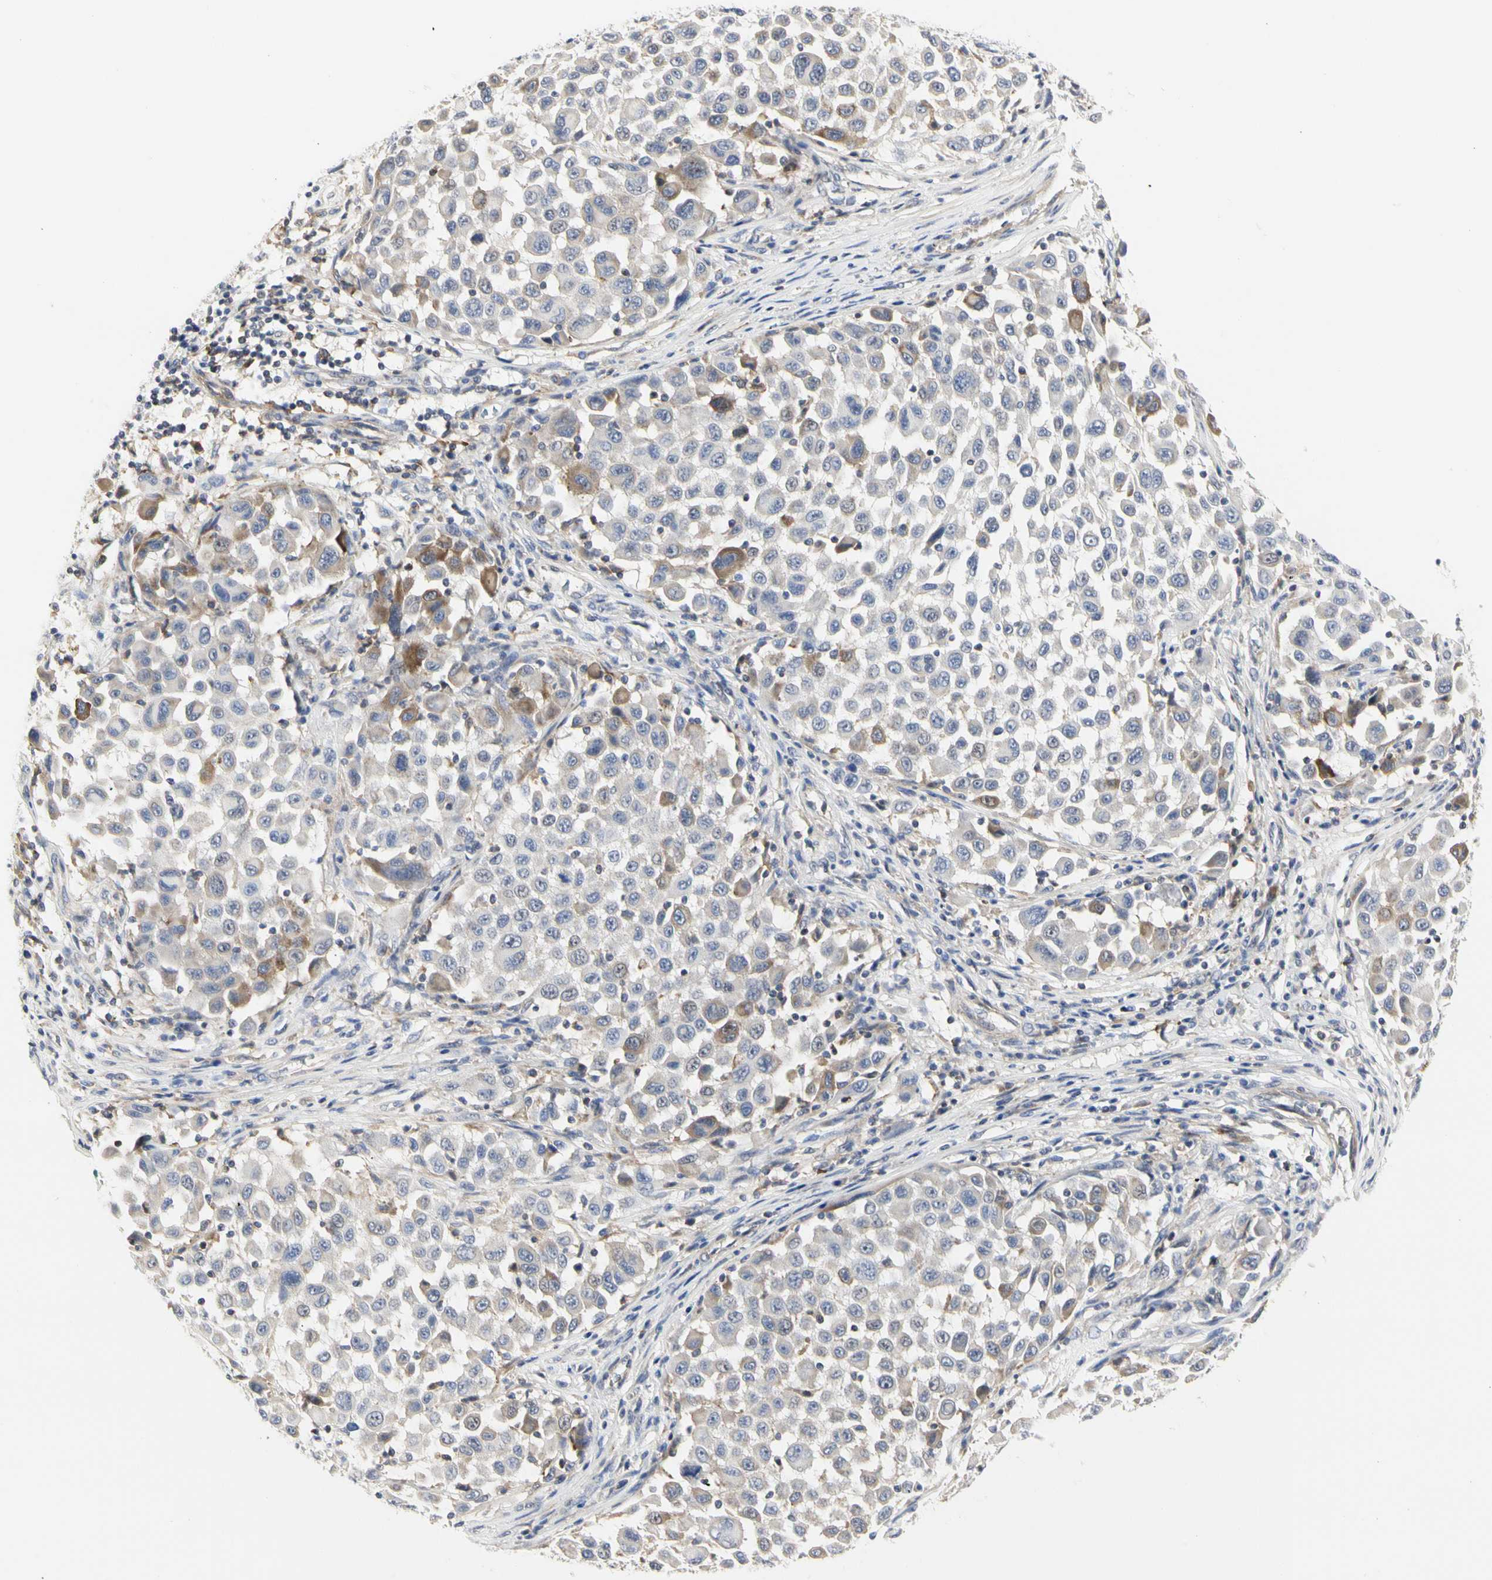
{"staining": {"intensity": "moderate", "quantity": "<25%", "location": "cytoplasmic/membranous"}, "tissue": "melanoma", "cell_type": "Tumor cells", "image_type": "cancer", "snomed": [{"axis": "morphology", "description": "Malignant melanoma, Metastatic site"}, {"axis": "topography", "description": "Lymph node"}], "caption": "This is a histology image of immunohistochemistry (IHC) staining of malignant melanoma (metastatic site), which shows moderate positivity in the cytoplasmic/membranous of tumor cells.", "gene": "SHANK2", "patient": {"sex": "male", "age": 61}}